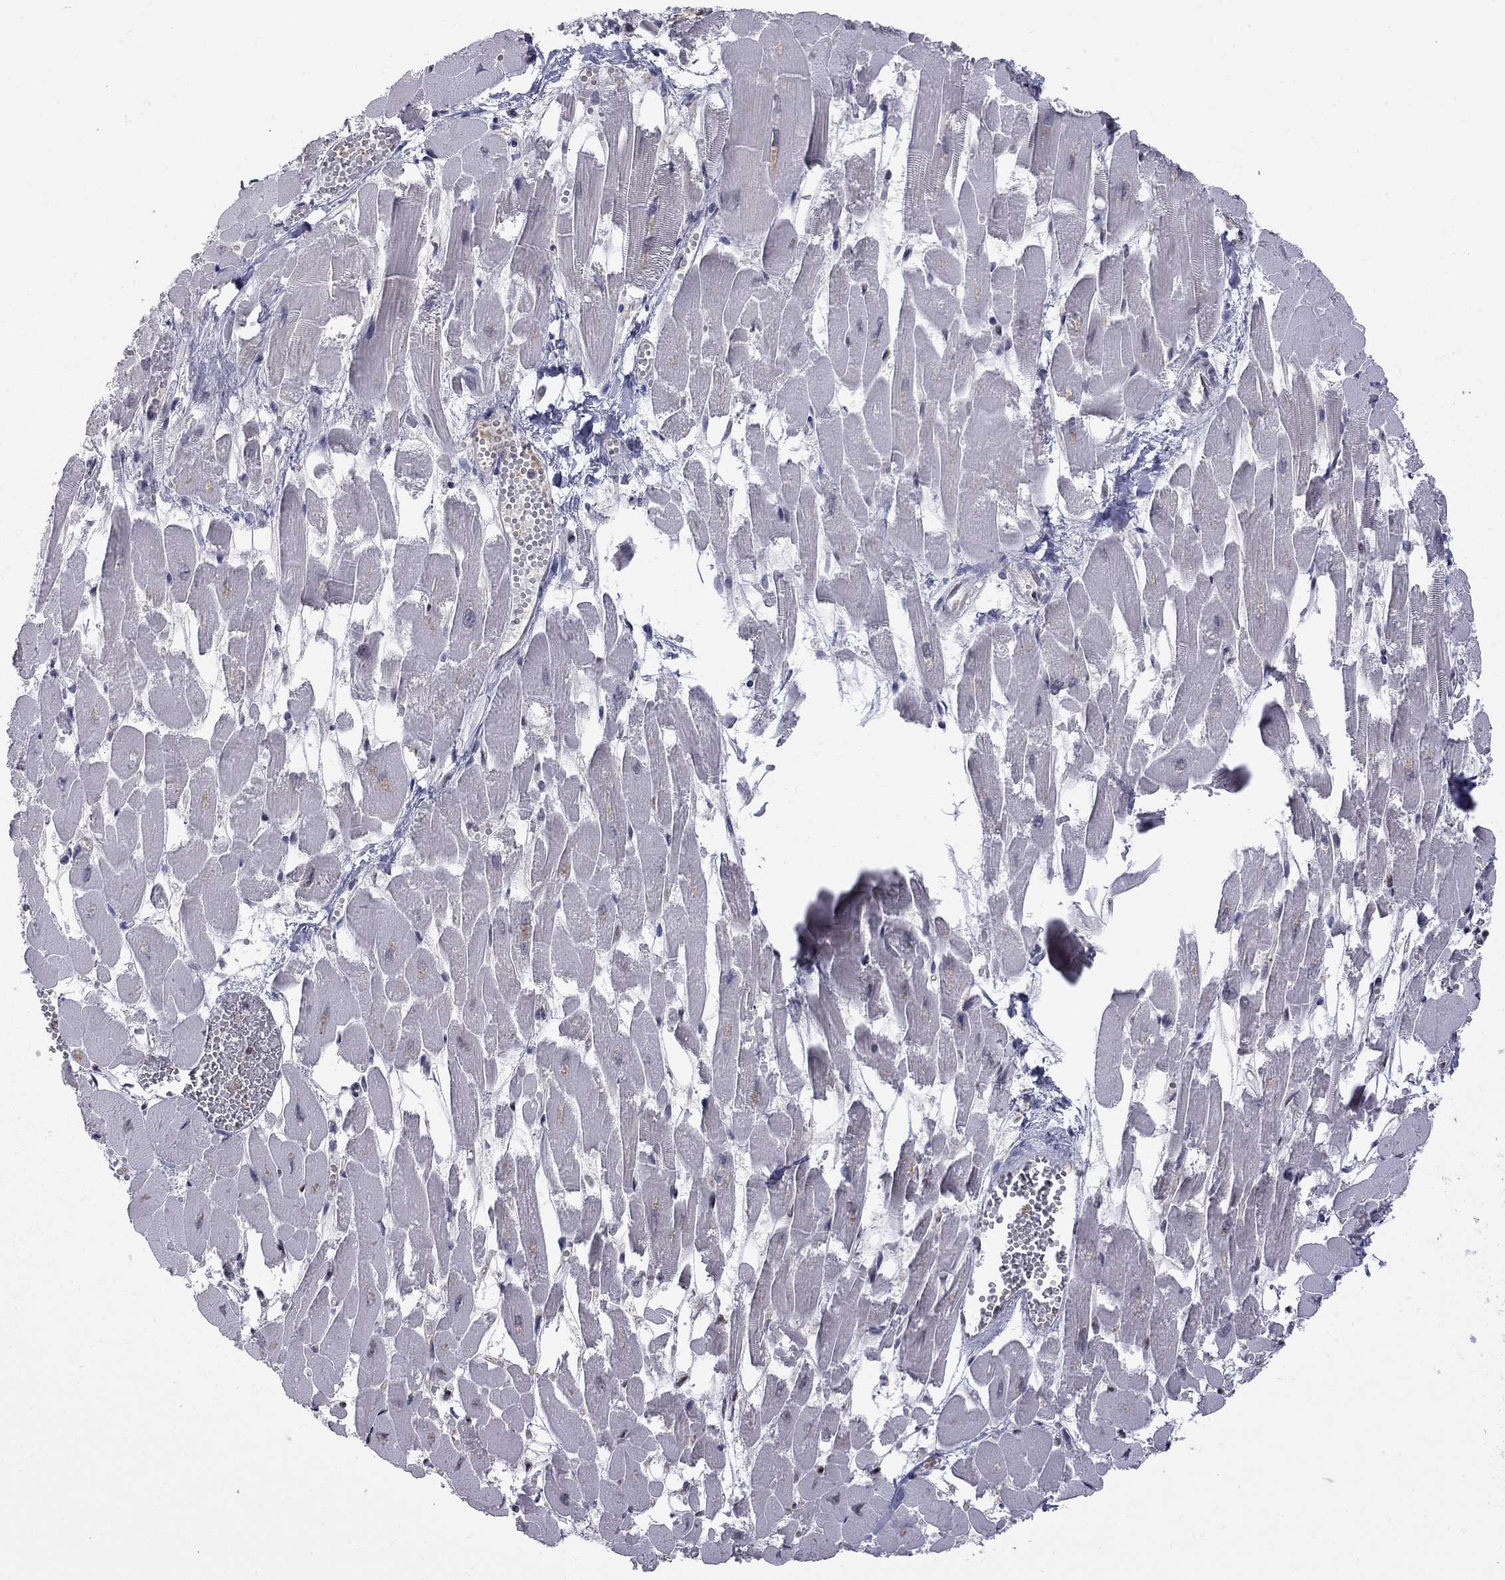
{"staining": {"intensity": "negative", "quantity": "none", "location": "none"}, "tissue": "heart muscle", "cell_type": "Cardiomyocytes", "image_type": "normal", "snomed": [{"axis": "morphology", "description": "Normal tissue, NOS"}, {"axis": "topography", "description": "Heart"}], "caption": "Normal heart muscle was stained to show a protein in brown. There is no significant staining in cardiomyocytes.", "gene": "RFWD3", "patient": {"sex": "female", "age": 52}}